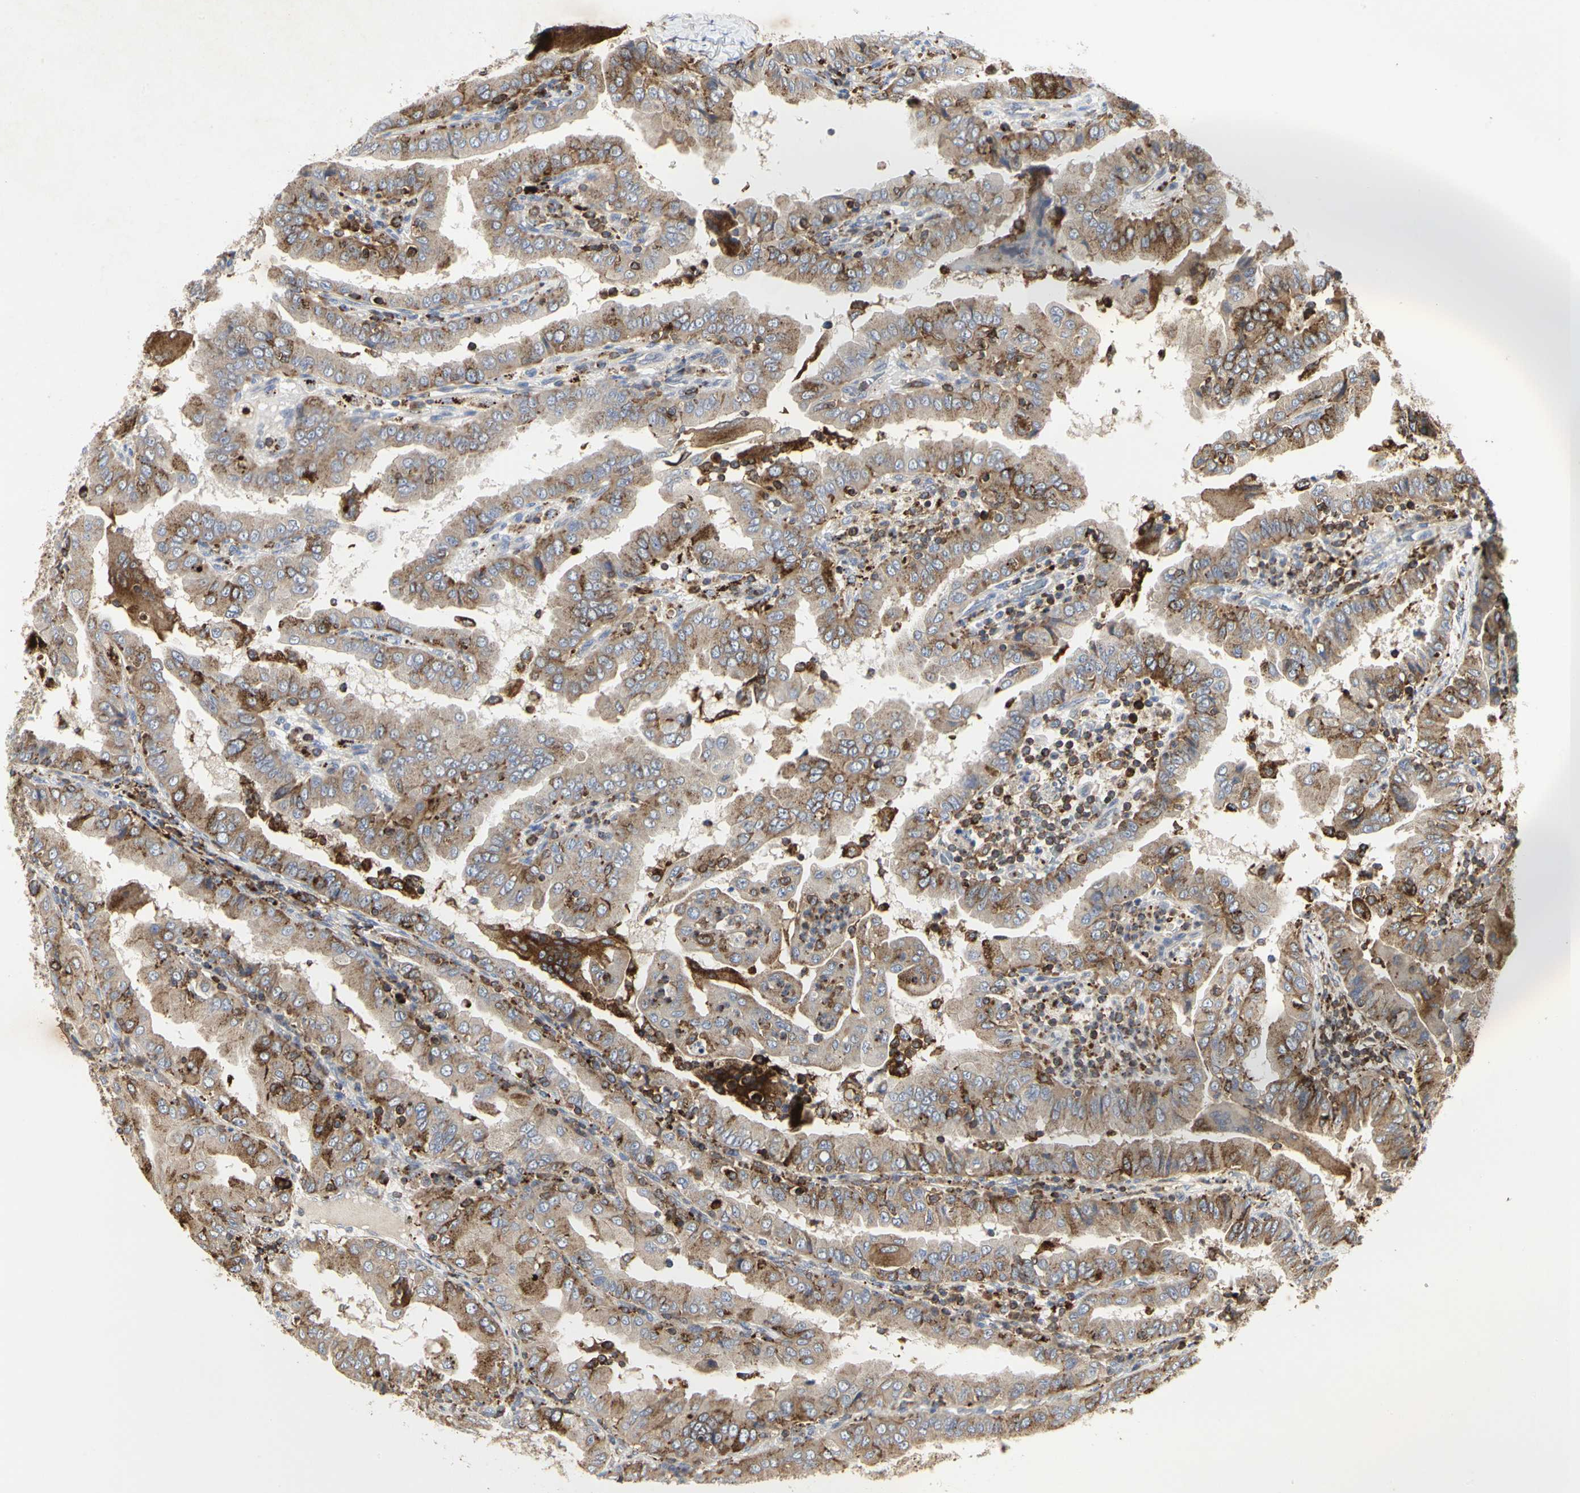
{"staining": {"intensity": "moderate", "quantity": ">75%", "location": "cytoplasmic/membranous"}, "tissue": "thyroid cancer", "cell_type": "Tumor cells", "image_type": "cancer", "snomed": [{"axis": "morphology", "description": "Papillary adenocarcinoma, NOS"}, {"axis": "topography", "description": "Thyroid gland"}], "caption": "Thyroid cancer stained with DAB (3,3'-diaminobenzidine) immunohistochemistry (IHC) demonstrates medium levels of moderate cytoplasmic/membranous staining in about >75% of tumor cells. The protein of interest is shown in brown color, while the nuclei are stained blue.", "gene": "NAPG", "patient": {"sex": "male", "age": 33}}